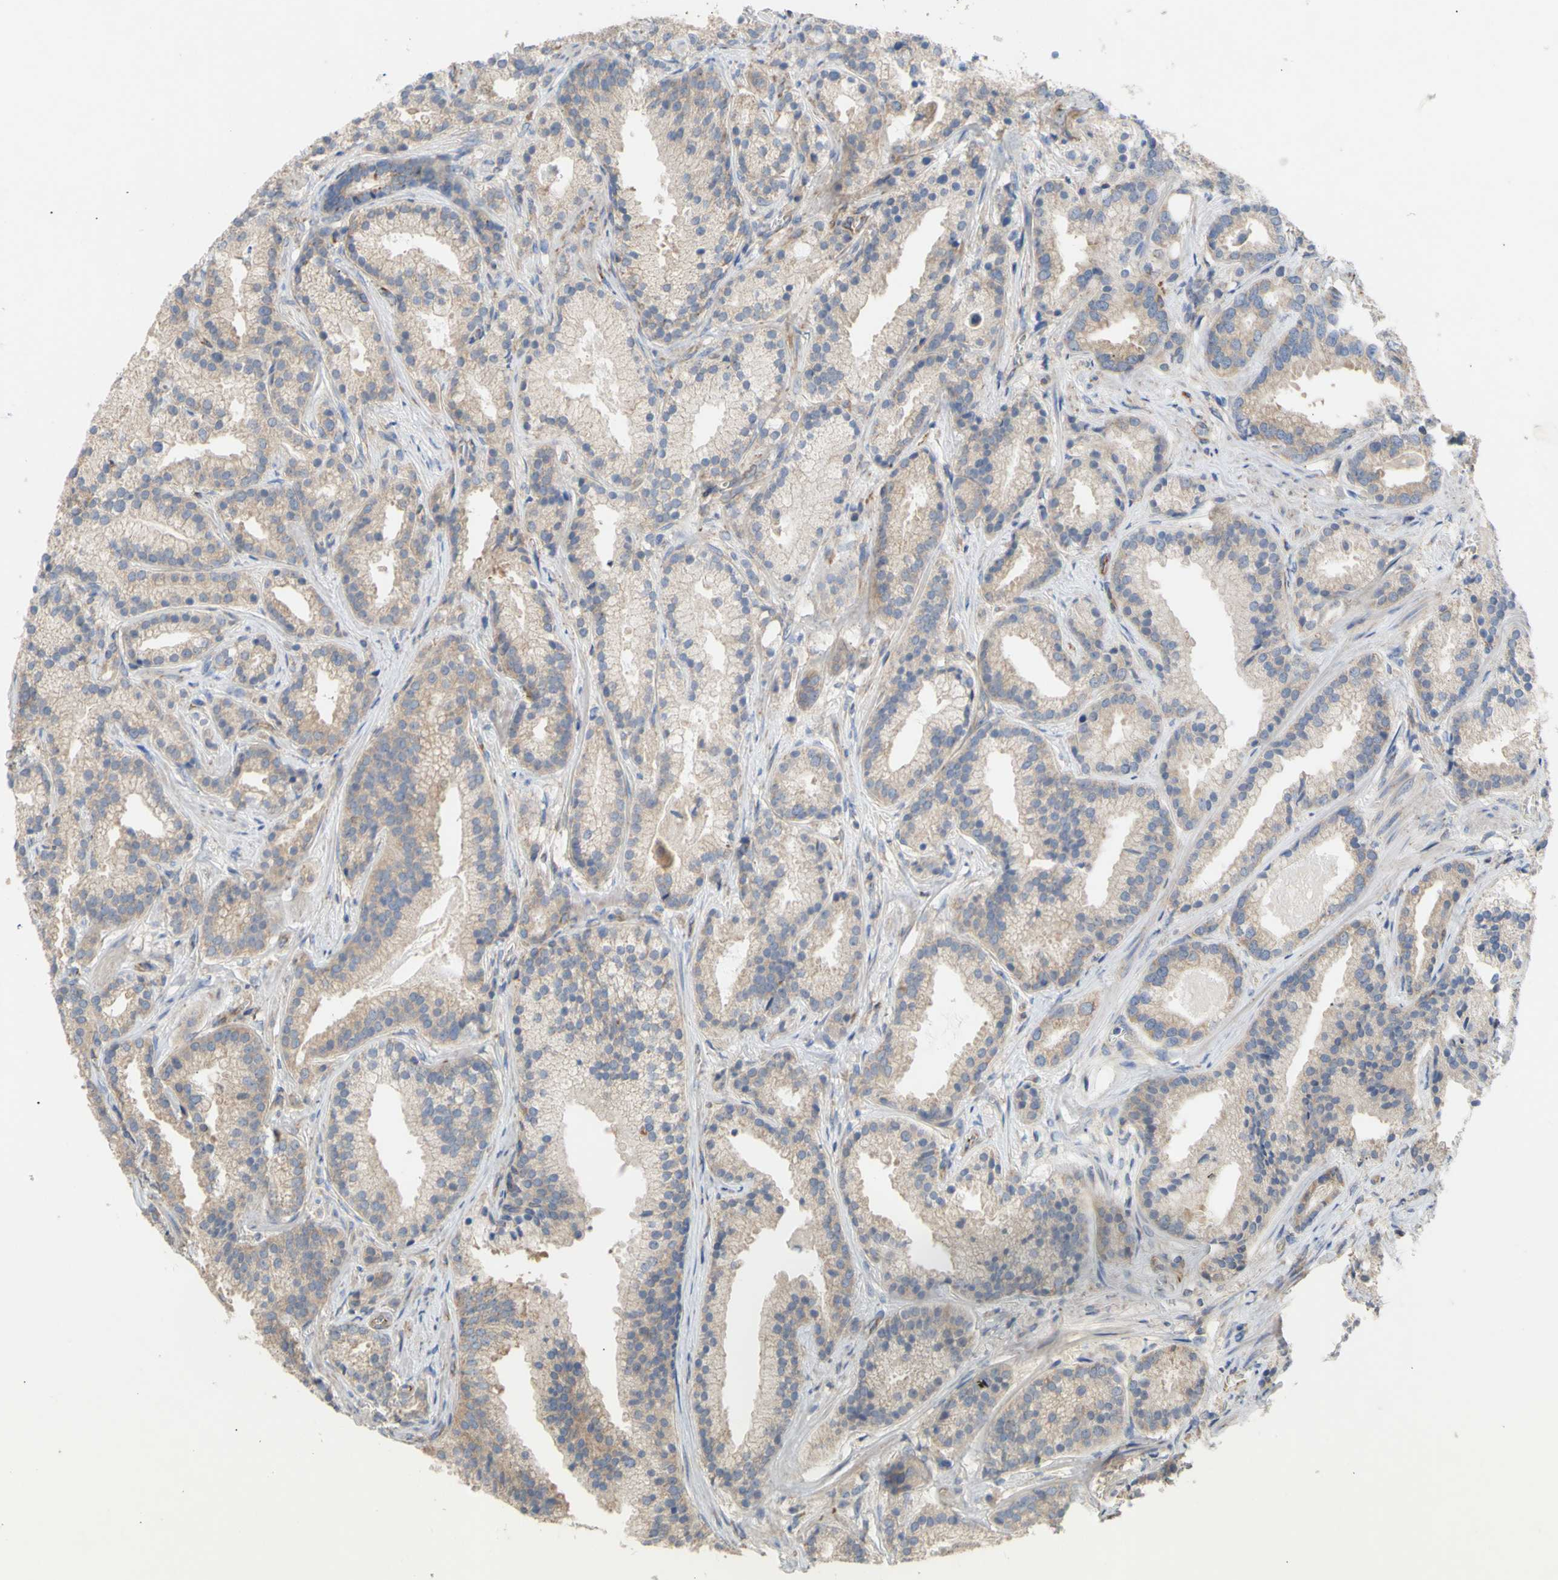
{"staining": {"intensity": "weak", "quantity": ">75%", "location": "cytoplasmic/membranous"}, "tissue": "prostate cancer", "cell_type": "Tumor cells", "image_type": "cancer", "snomed": [{"axis": "morphology", "description": "Adenocarcinoma, Low grade"}, {"axis": "topography", "description": "Prostate"}], "caption": "IHC of human prostate adenocarcinoma (low-grade) displays low levels of weak cytoplasmic/membranous staining in approximately >75% of tumor cells. Using DAB (3,3'-diaminobenzidine) (brown) and hematoxylin (blue) stains, captured at high magnification using brightfield microscopy.", "gene": "EIF2S3", "patient": {"sex": "male", "age": 59}}